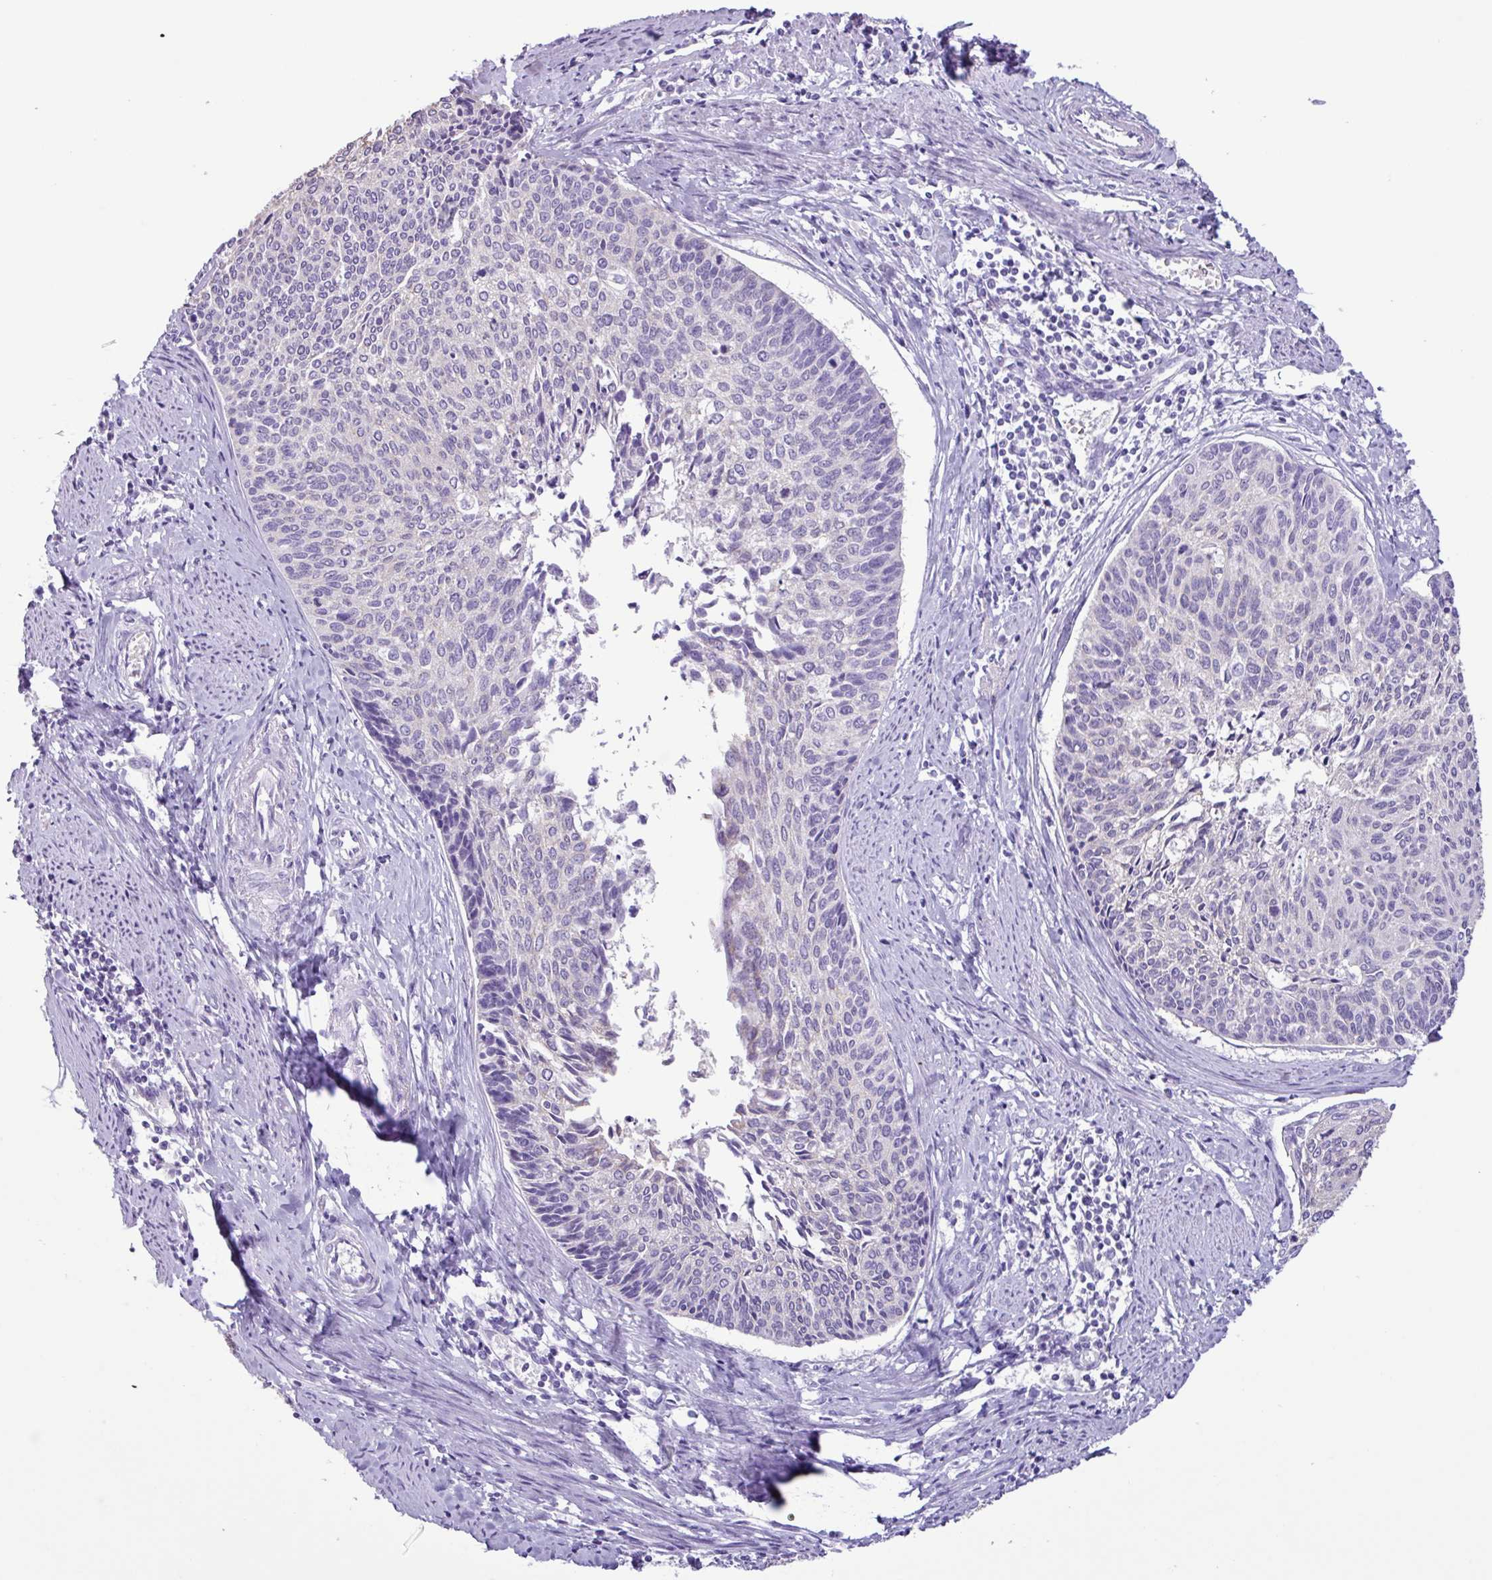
{"staining": {"intensity": "negative", "quantity": "none", "location": "none"}, "tissue": "cervical cancer", "cell_type": "Tumor cells", "image_type": "cancer", "snomed": [{"axis": "morphology", "description": "Squamous cell carcinoma, NOS"}, {"axis": "topography", "description": "Cervix"}], "caption": "This image is of cervical cancer stained with immunohistochemistry to label a protein in brown with the nuclei are counter-stained blue. There is no expression in tumor cells.", "gene": "AGO3", "patient": {"sex": "female", "age": 55}}